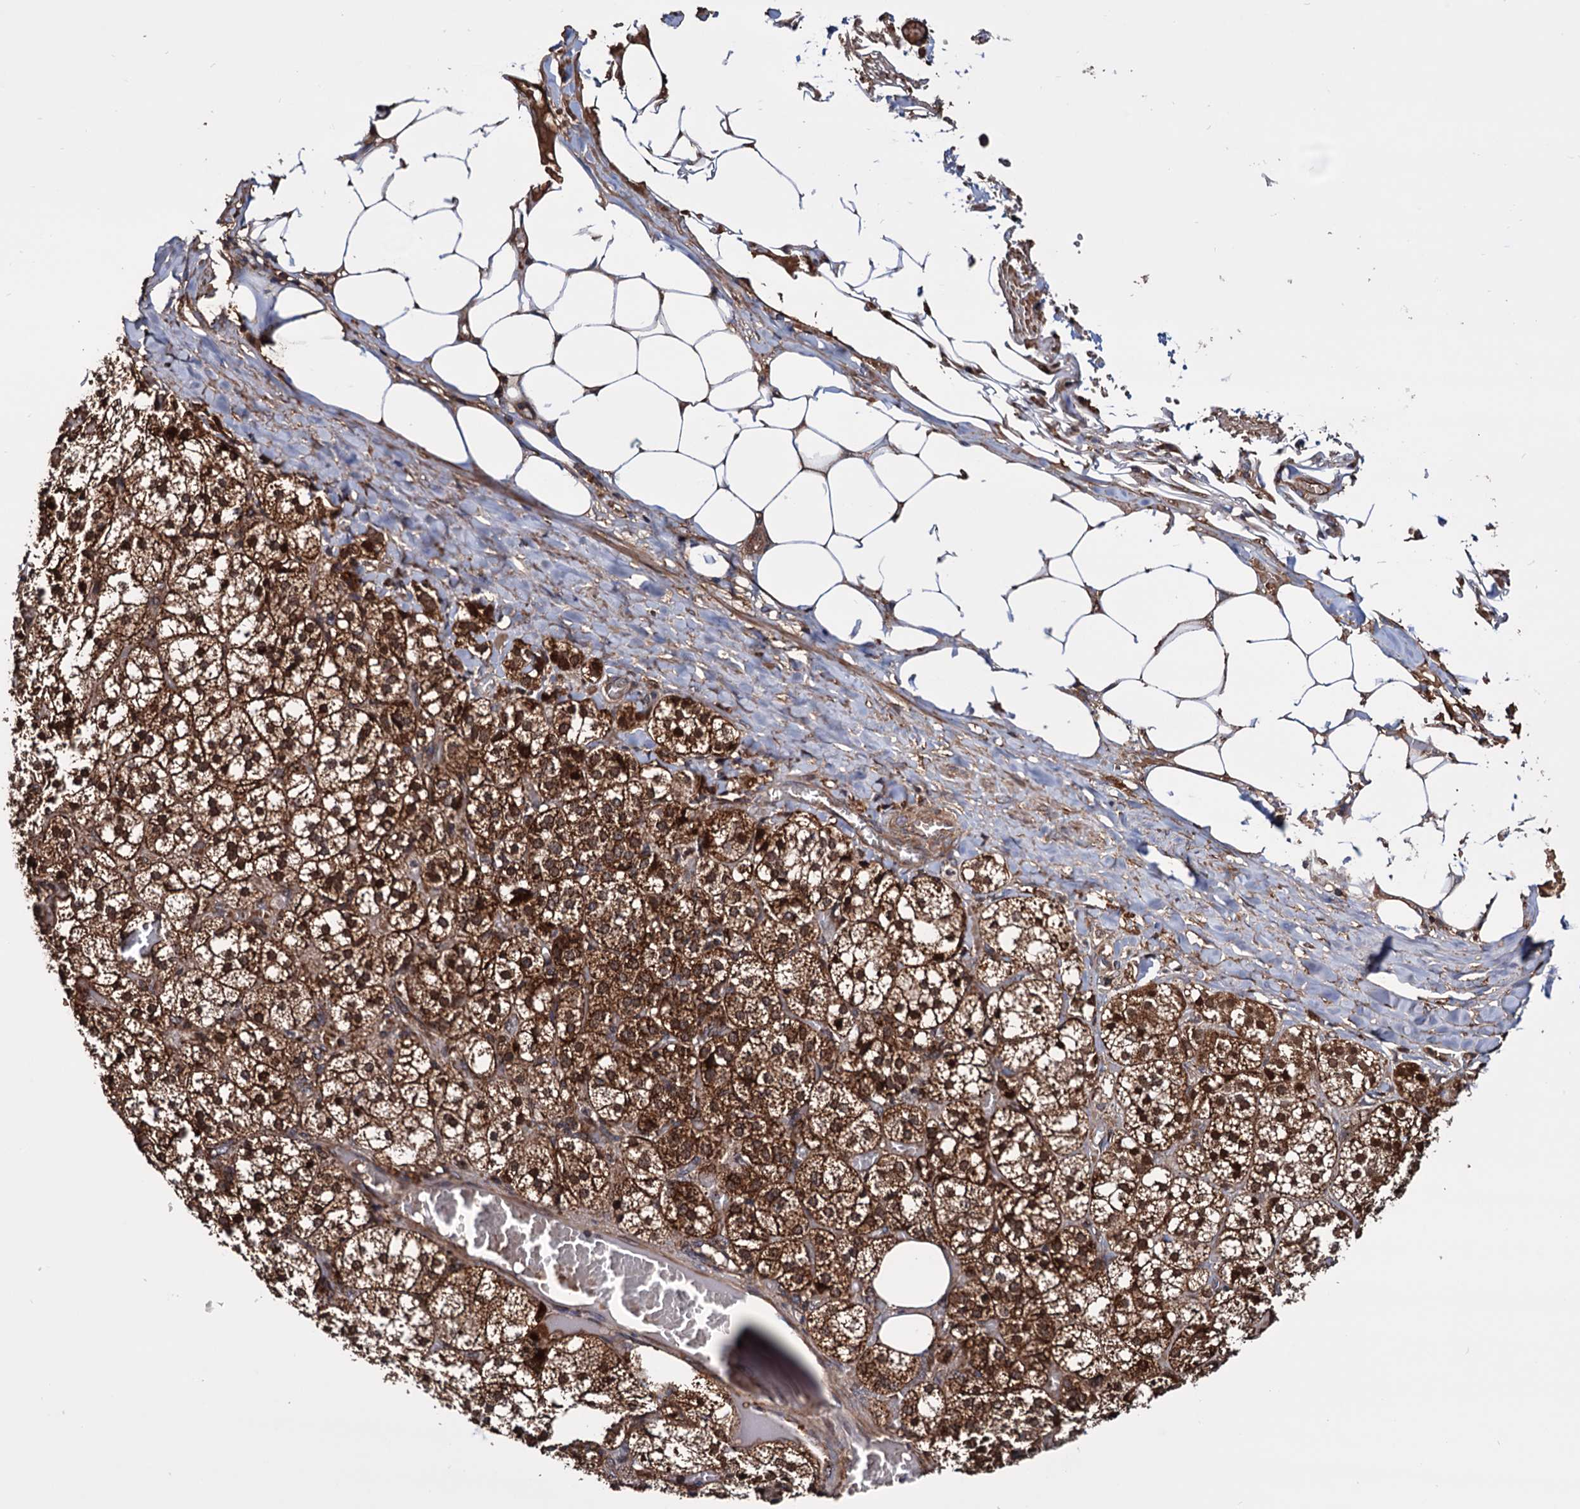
{"staining": {"intensity": "strong", "quantity": ">75%", "location": "cytoplasmic/membranous"}, "tissue": "adrenal gland", "cell_type": "Glandular cells", "image_type": "normal", "snomed": [{"axis": "morphology", "description": "Normal tissue, NOS"}, {"axis": "topography", "description": "Adrenal gland"}], "caption": "Benign adrenal gland was stained to show a protein in brown. There is high levels of strong cytoplasmic/membranous staining in approximately >75% of glandular cells. Using DAB (3,3'-diaminobenzidine) (brown) and hematoxylin (blue) stains, captured at high magnification using brightfield microscopy.", "gene": "MRPL42", "patient": {"sex": "female", "age": 61}}